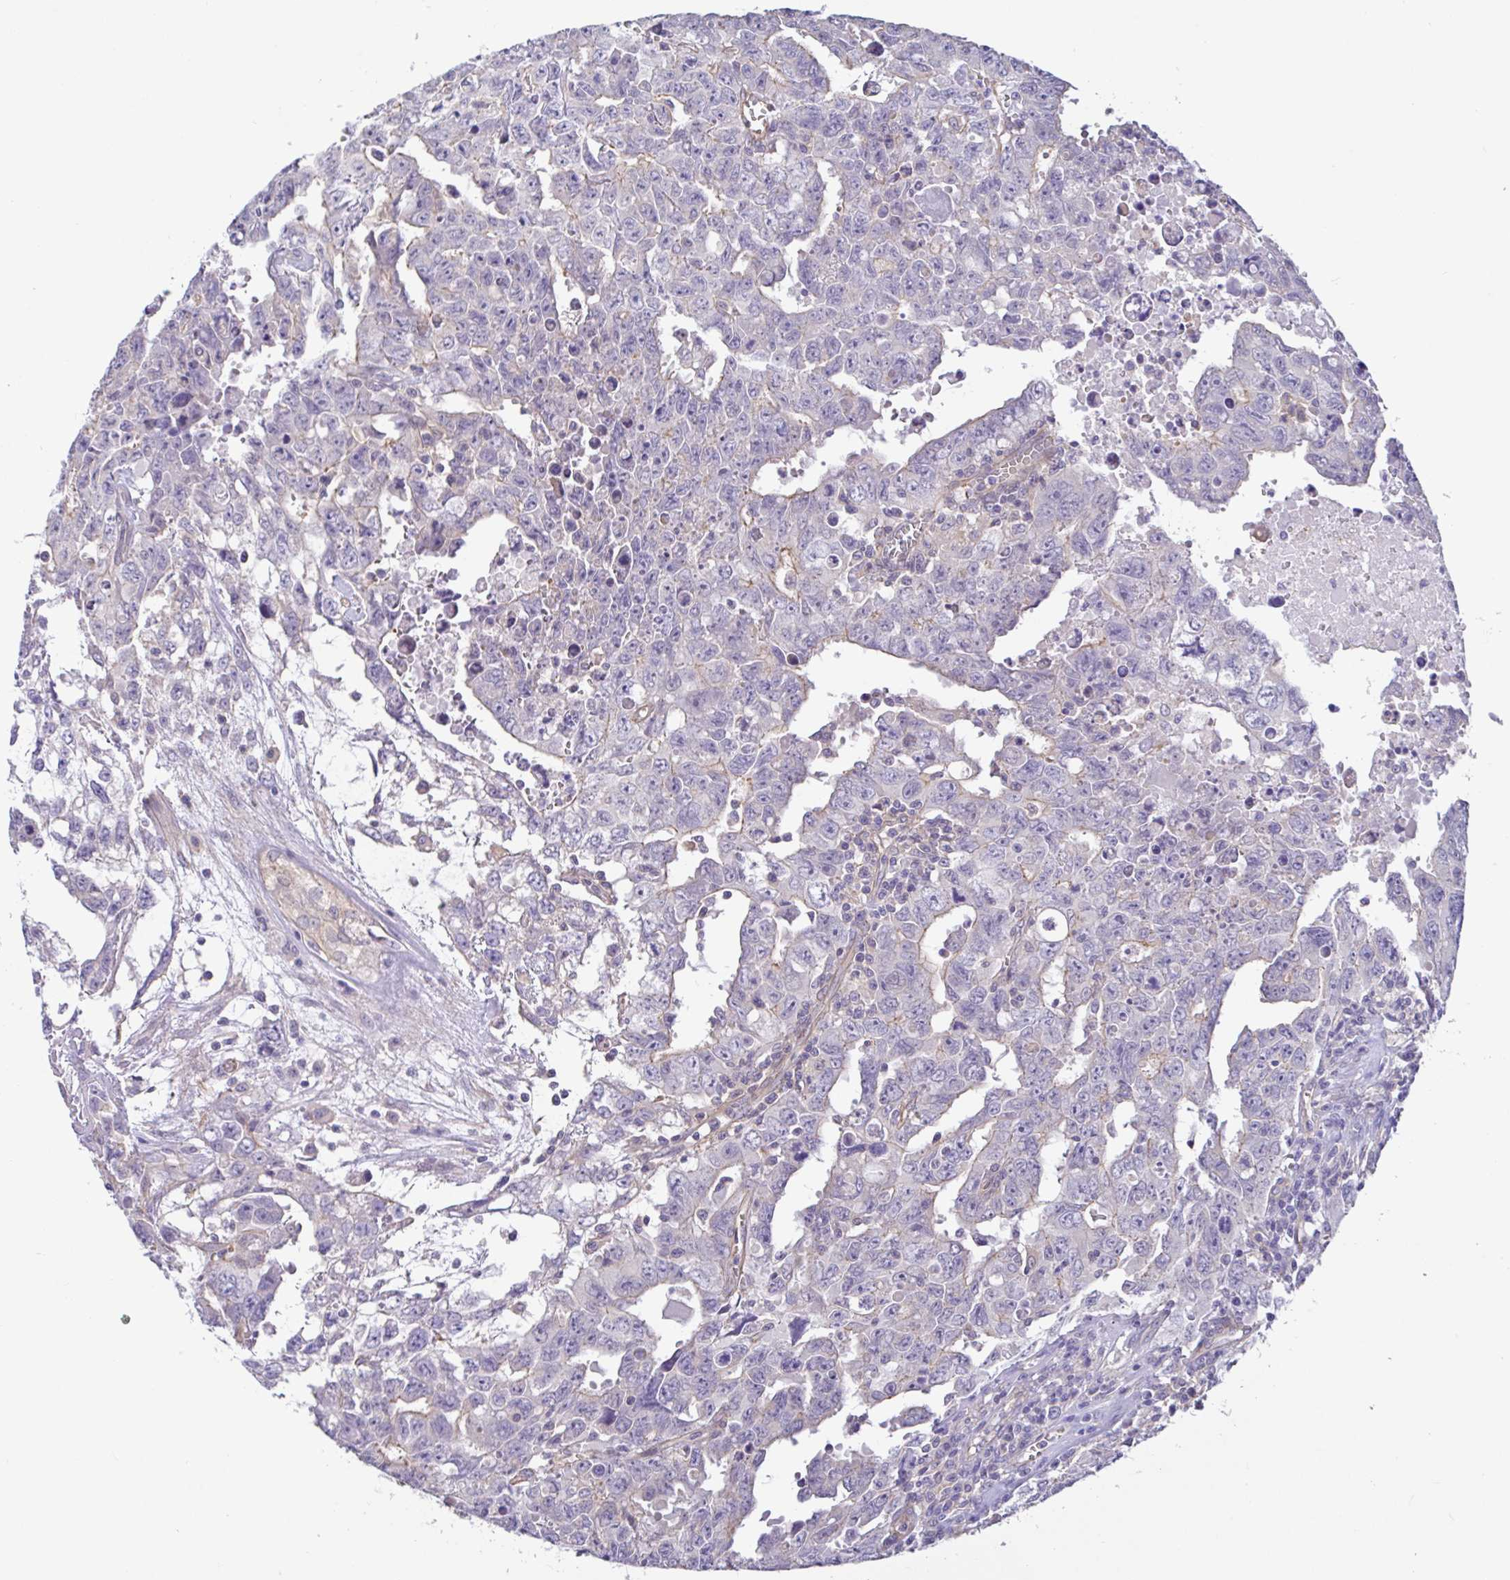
{"staining": {"intensity": "weak", "quantity": "<25%", "location": "cytoplasmic/membranous"}, "tissue": "testis cancer", "cell_type": "Tumor cells", "image_type": "cancer", "snomed": [{"axis": "morphology", "description": "Carcinoma, Embryonal, NOS"}, {"axis": "topography", "description": "Testis"}], "caption": "This photomicrograph is of testis cancer stained with IHC to label a protein in brown with the nuclei are counter-stained blue. There is no staining in tumor cells. (DAB (3,3'-diaminobenzidine) immunohistochemistry with hematoxylin counter stain).", "gene": "PLCD4", "patient": {"sex": "male", "age": 24}}